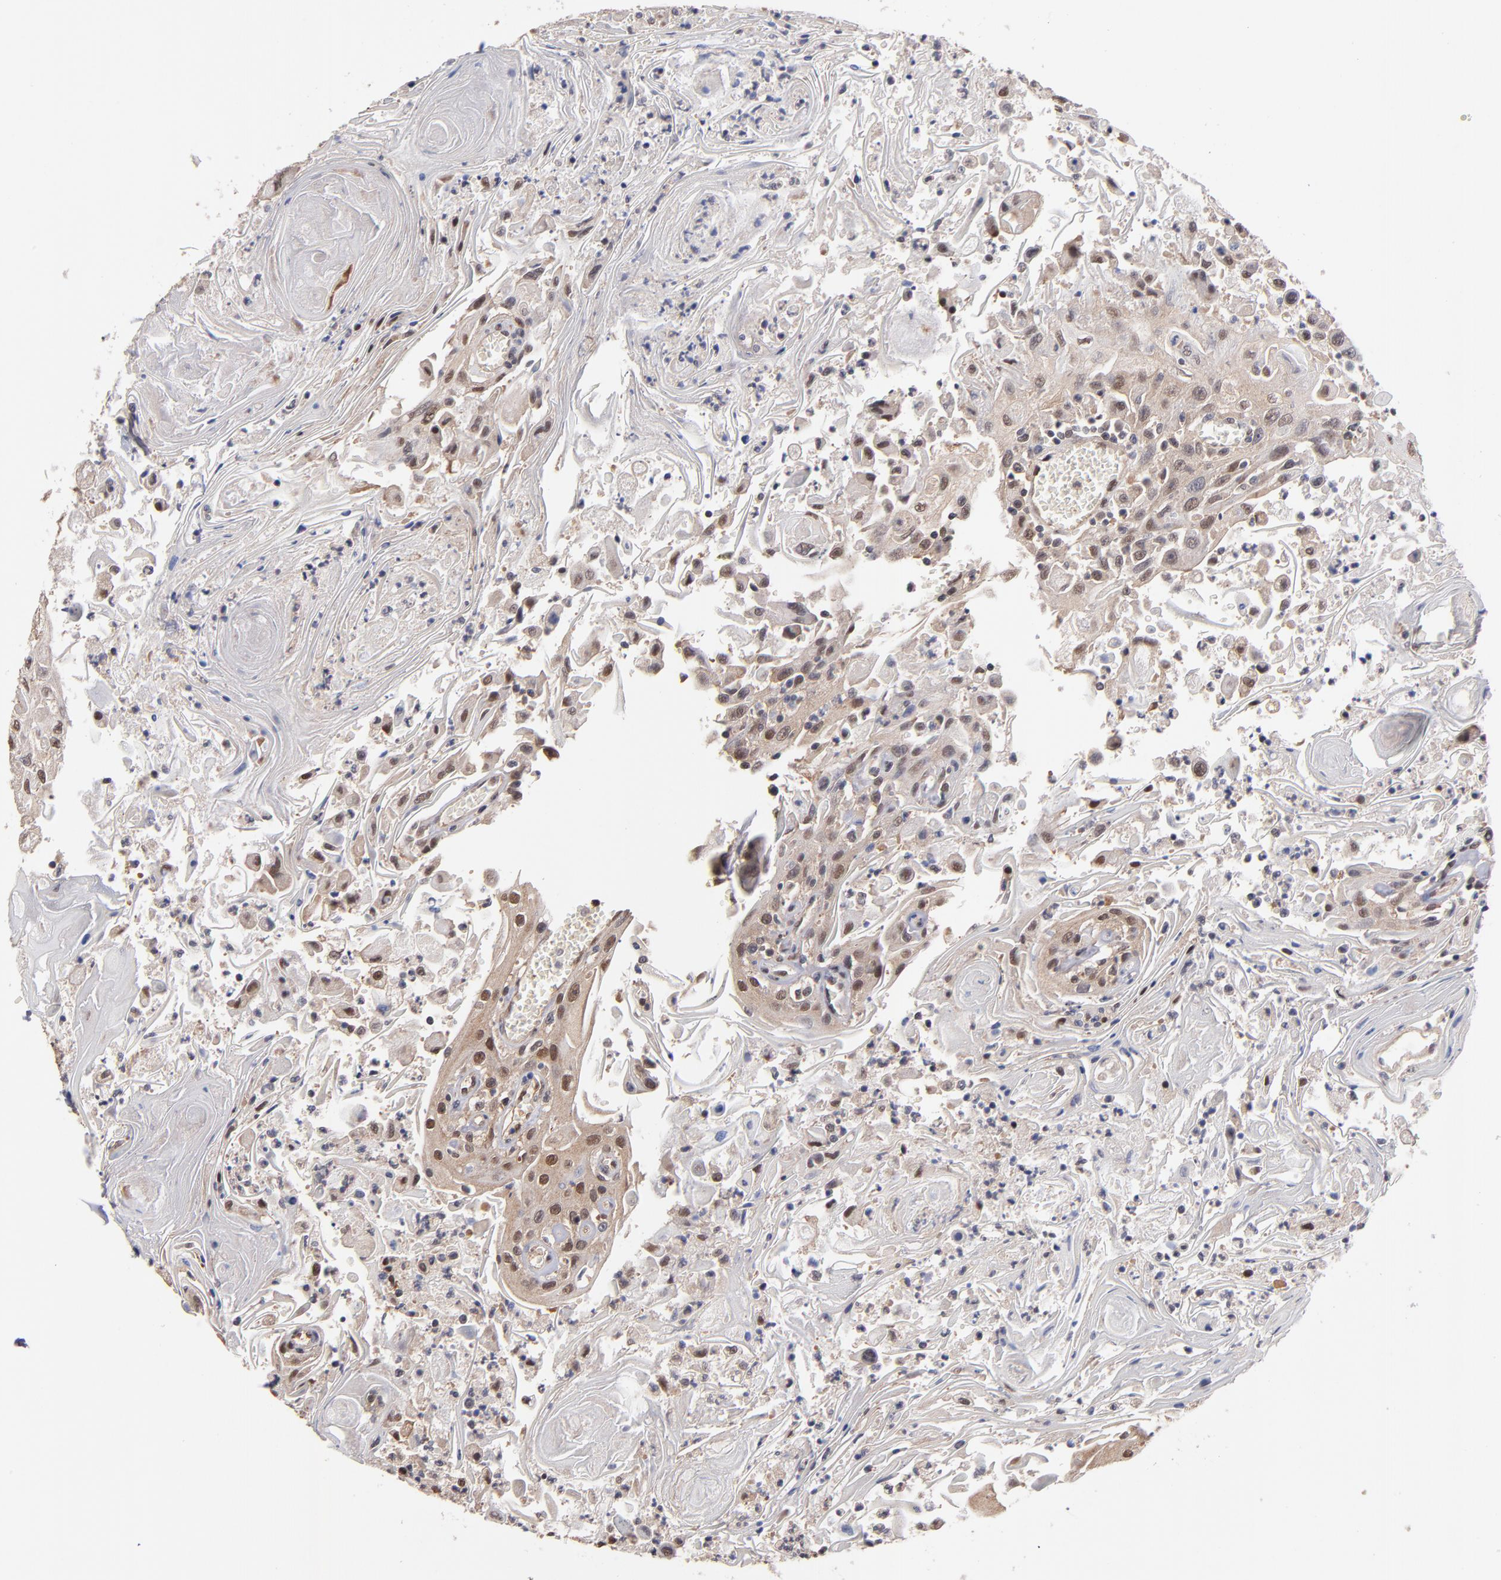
{"staining": {"intensity": "weak", "quantity": "25%-75%", "location": "cytoplasmic/membranous,nuclear"}, "tissue": "head and neck cancer", "cell_type": "Tumor cells", "image_type": "cancer", "snomed": [{"axis": "morphology", "description": "Squamous cell carcinoma, NOS"}, {"axis": "topography", "description": "Oral tissue"}, {"axis": "topography", "description": "Head-Neck"}], "caption": "IHC histopathology image of neoplastic tissue: head and neck cancer stained using immunohistochemistry reveals low levels of weak protein expression localized specifically in the cytoplasmic/membranous and nuclear of tumor cells, appearing as a cytoplasmic/membranous and nuclear brown color.", "gene": "PSMD10", "patient": {"sex": "female", "age": 76}}